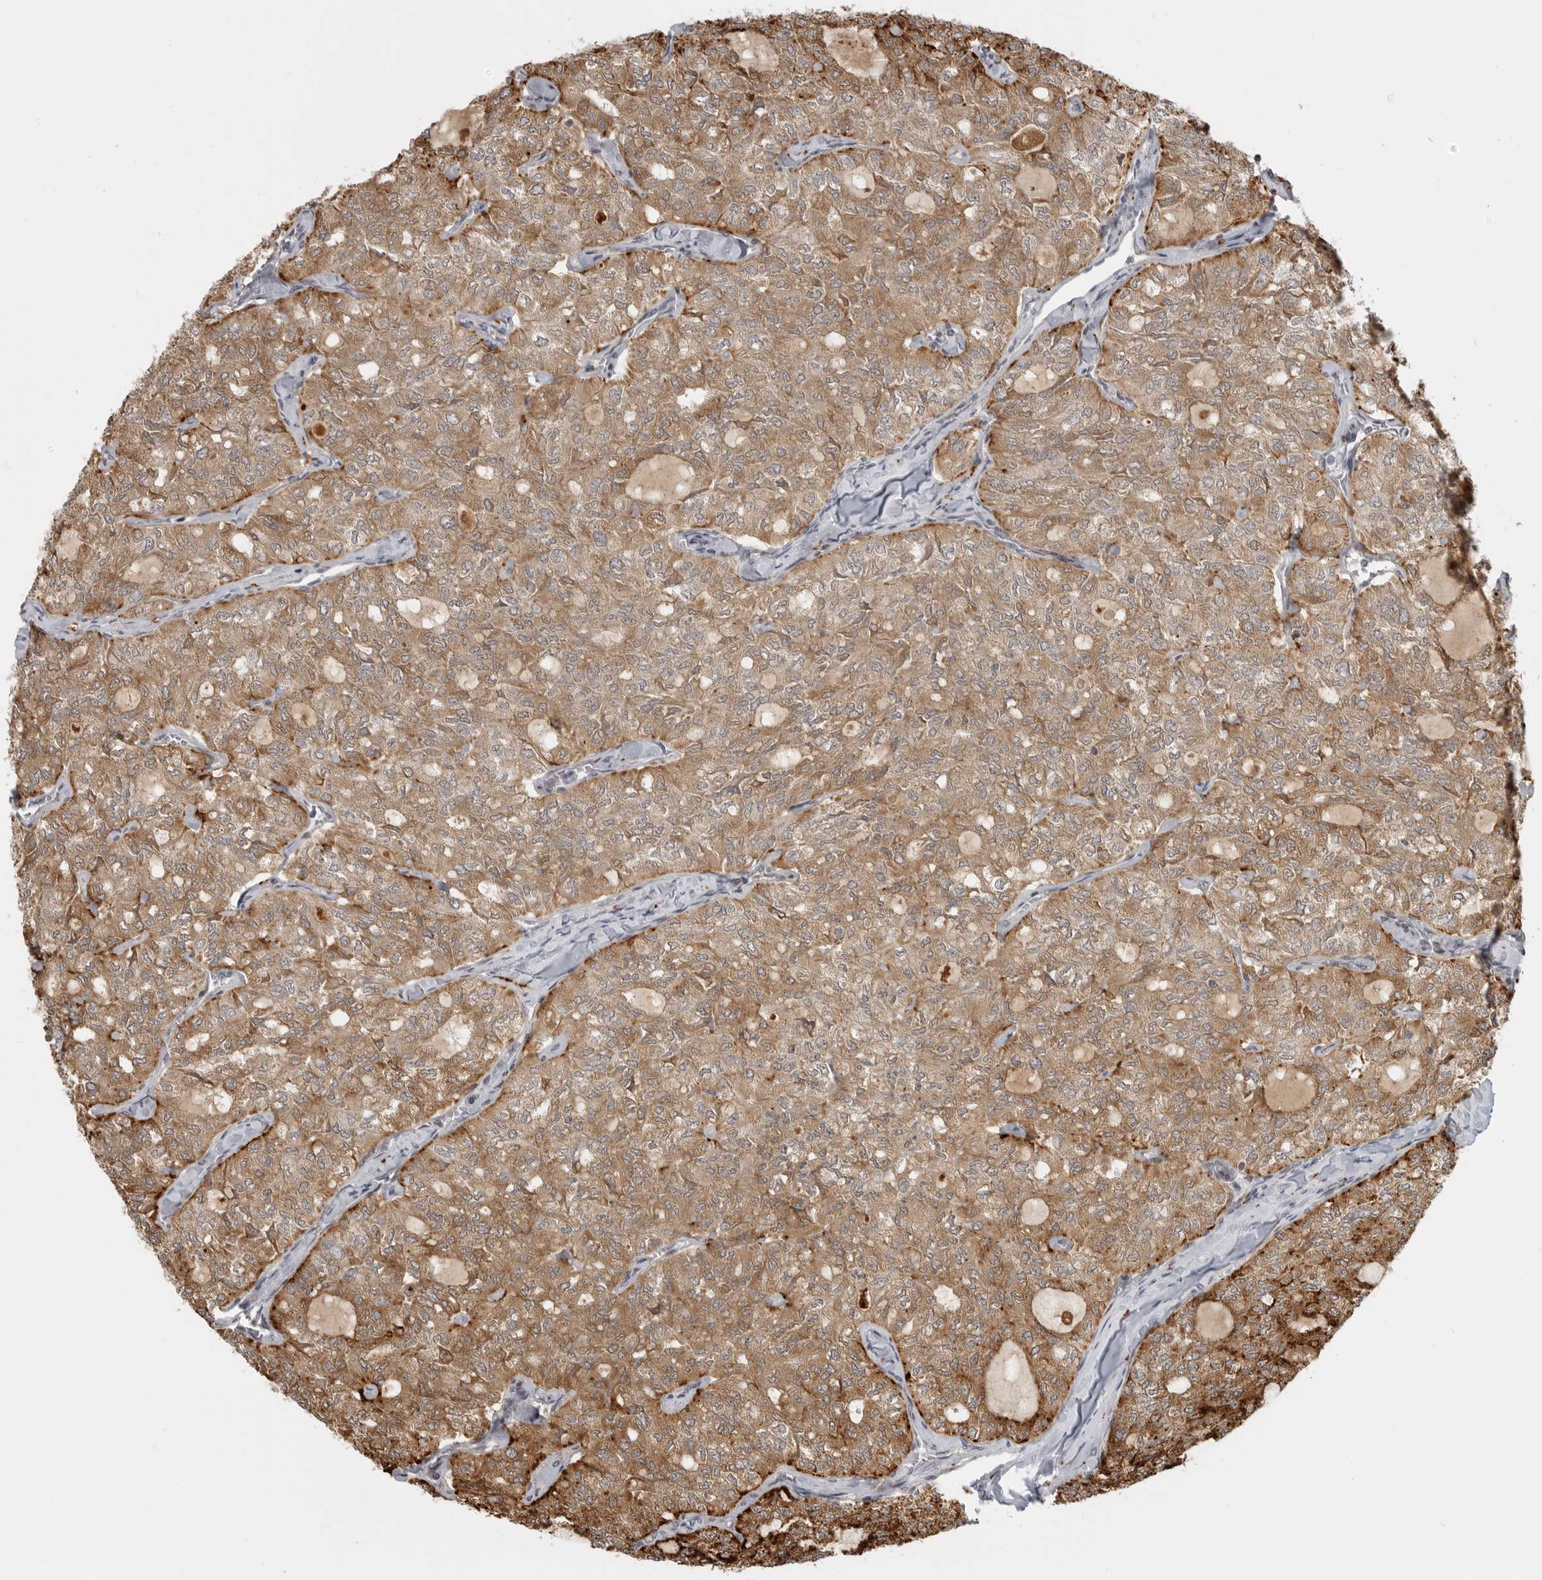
{"staining": {"intensity": "moderate", "quantity": ">75%", "location": "cytoplasmic/membranous"}, "tissue": "thyroid cancer", "cell_type": "Tumor cells", "image_type": "cancer", "snomed": [{"axis": "morphology", "description": "Follicular adenoma carcinoma, NOS"}, {"axis": "topography", "description": "Thyroid gland"}], "caption": "DAB immunohistochemical staining of human follicular adenoma carcinoma (thyroid) exhibits moderate cytoplasmic/membranous protein staining in approximately >75% of tumor cells.", "gene": "CEP295NL", "patient": {"sex": "male", "age": 75}}